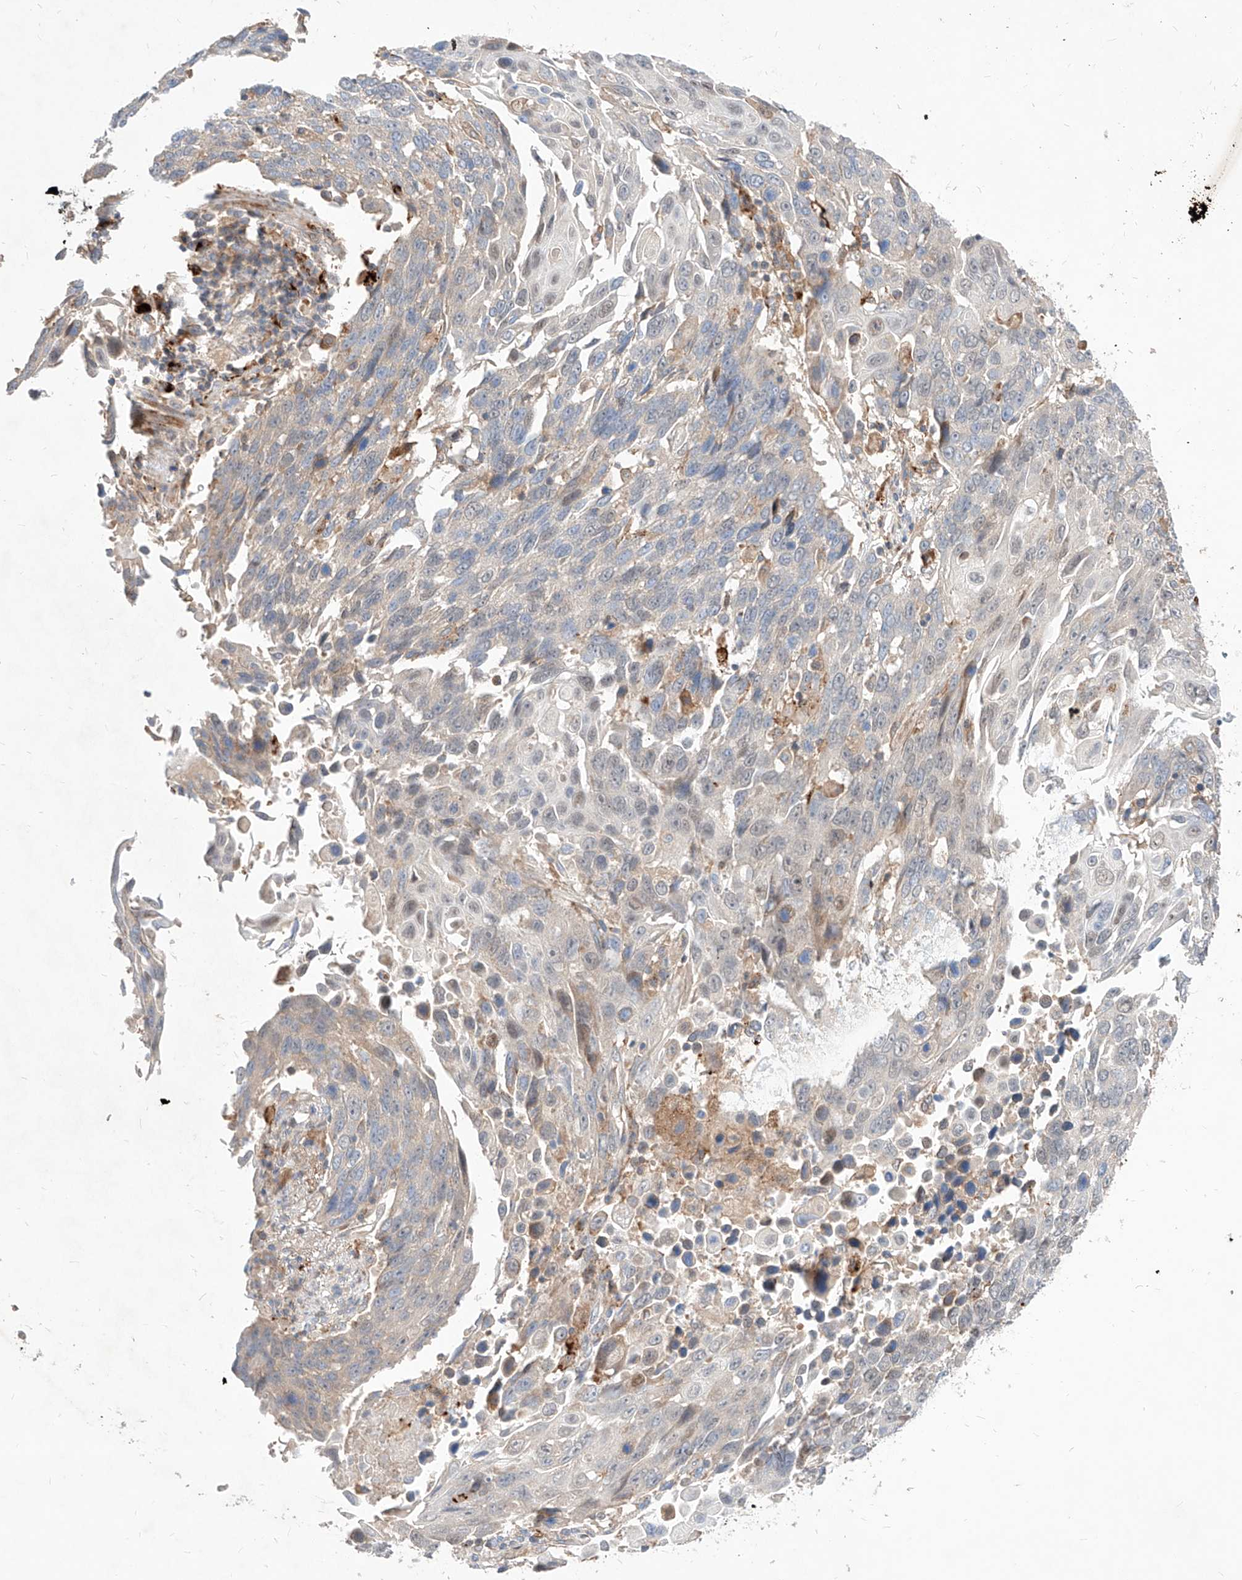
{"staining": {"intensity": "negative", "quantity": "none", "location": "none"}, "tissue": "lung cancer", "cell_type": "Tumor cells", "image_type": "cancer", "snomed": [{"axis": "morphology", "description": "Squamous cell carcinoma, NOS"}, {"axis": "topography", "description": "Lung"}], "caption": "Lung squamous cell carcinoma was stained to show a protein in brown. There is no significant positivity in tumor cells. (Brightfield microscopy of DAB immunohistochemistry at high magnification).", "gene": "TSNAX", "patient": {"sex": "male", "age": 66}}